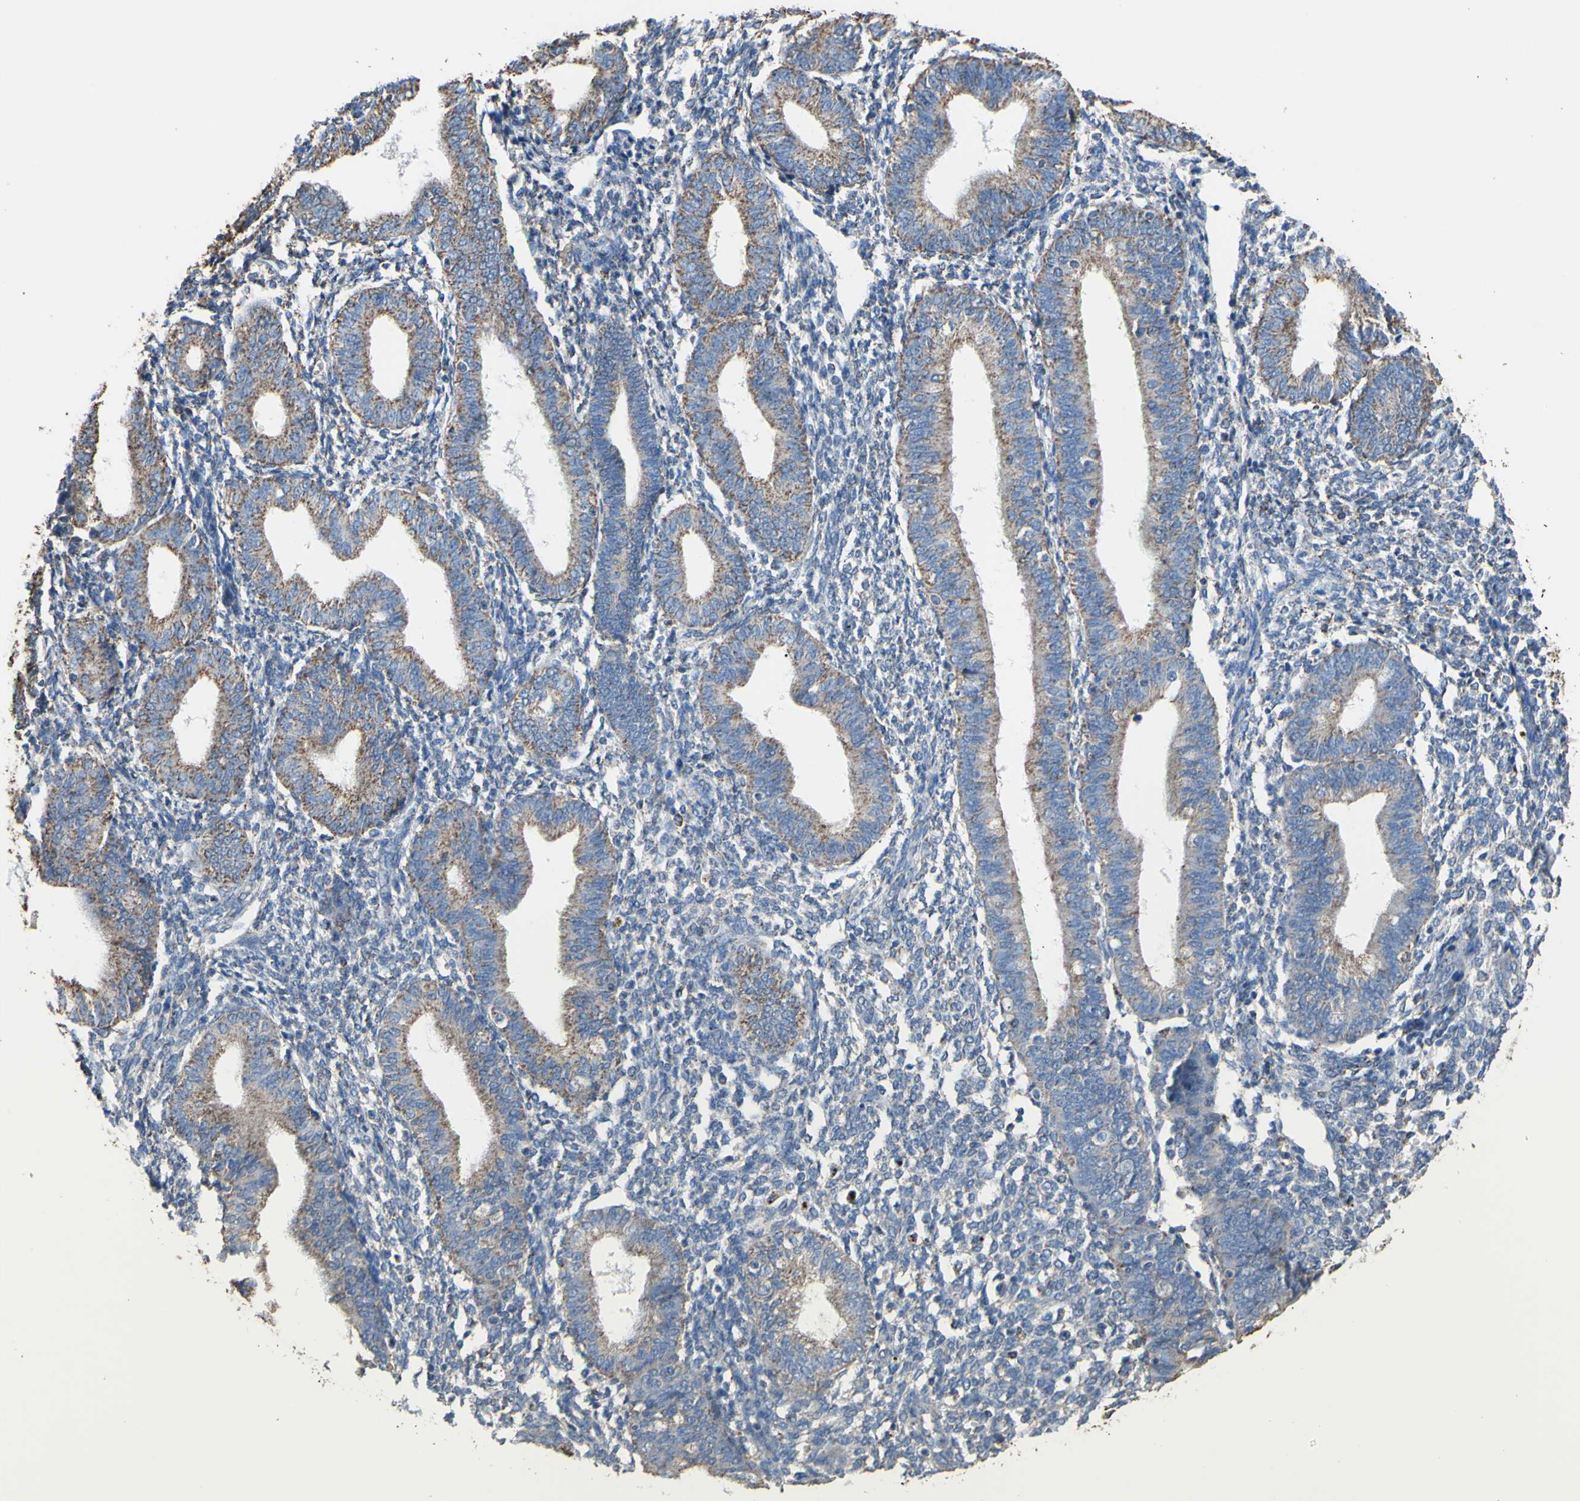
{"staining": {"intensity": "weak", "quantity": "25%-75%", "location": "cytoplasmic/membranous"}, "tissue": "endometrium", "cell_type": "Cells in endometrial stroma", "image_type": "normal", "snomed": [{"axis": "morphology", "description": "Normal tissue, NOS"}, {"axis": "topography", "description": "Endometrium"}], "caption": "This histopathology image exhibits IHC staining of unremarkable human endometrium, with low weak cytoplasmic/membranous positivity in about 25%-75% of cells in endometrial stroma.", "gene": "CMKLR2", "patient": {"sex": "female", "age": 61}}